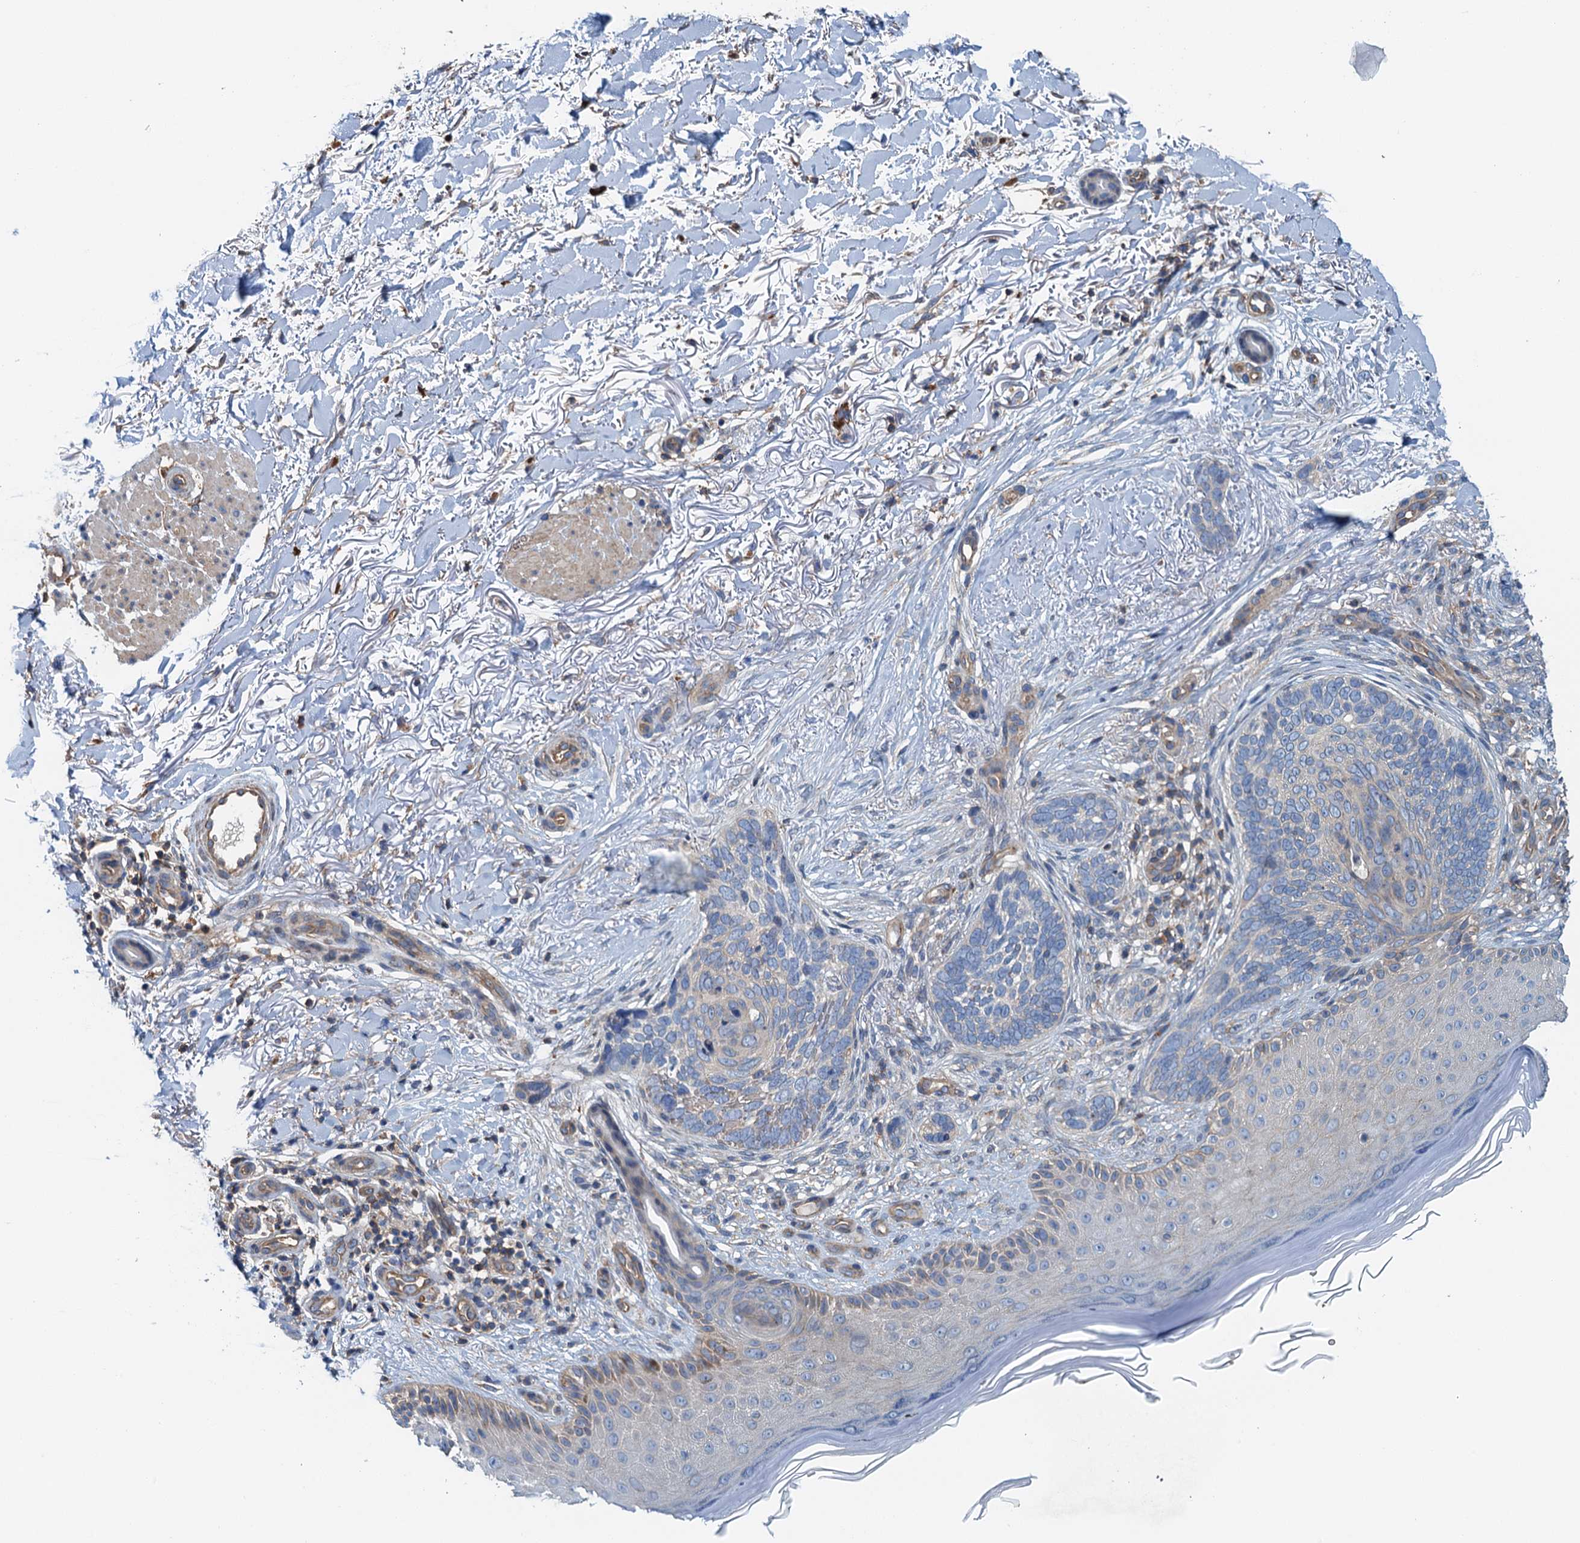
{"staining": {"intensity": "negative", "quantity": "none", "location": "none"}, "tissue": "skin cancer", "cell_type": "Tumor cells", "image_type": "cancer", "snomed": [{"axis": "morphology", "description": "Normal tissue, NOS"}, {"axis": "morphology", "description": "Basal cell carcinoma"}, {"axis": "topography", "description": "Skin"}], "caption": "Tumor cells show no significant protein staining in skin cancer (basal cell carcinoma).", "gene": "ROGDI", "patient": {"sex": "female", "age": 67}}